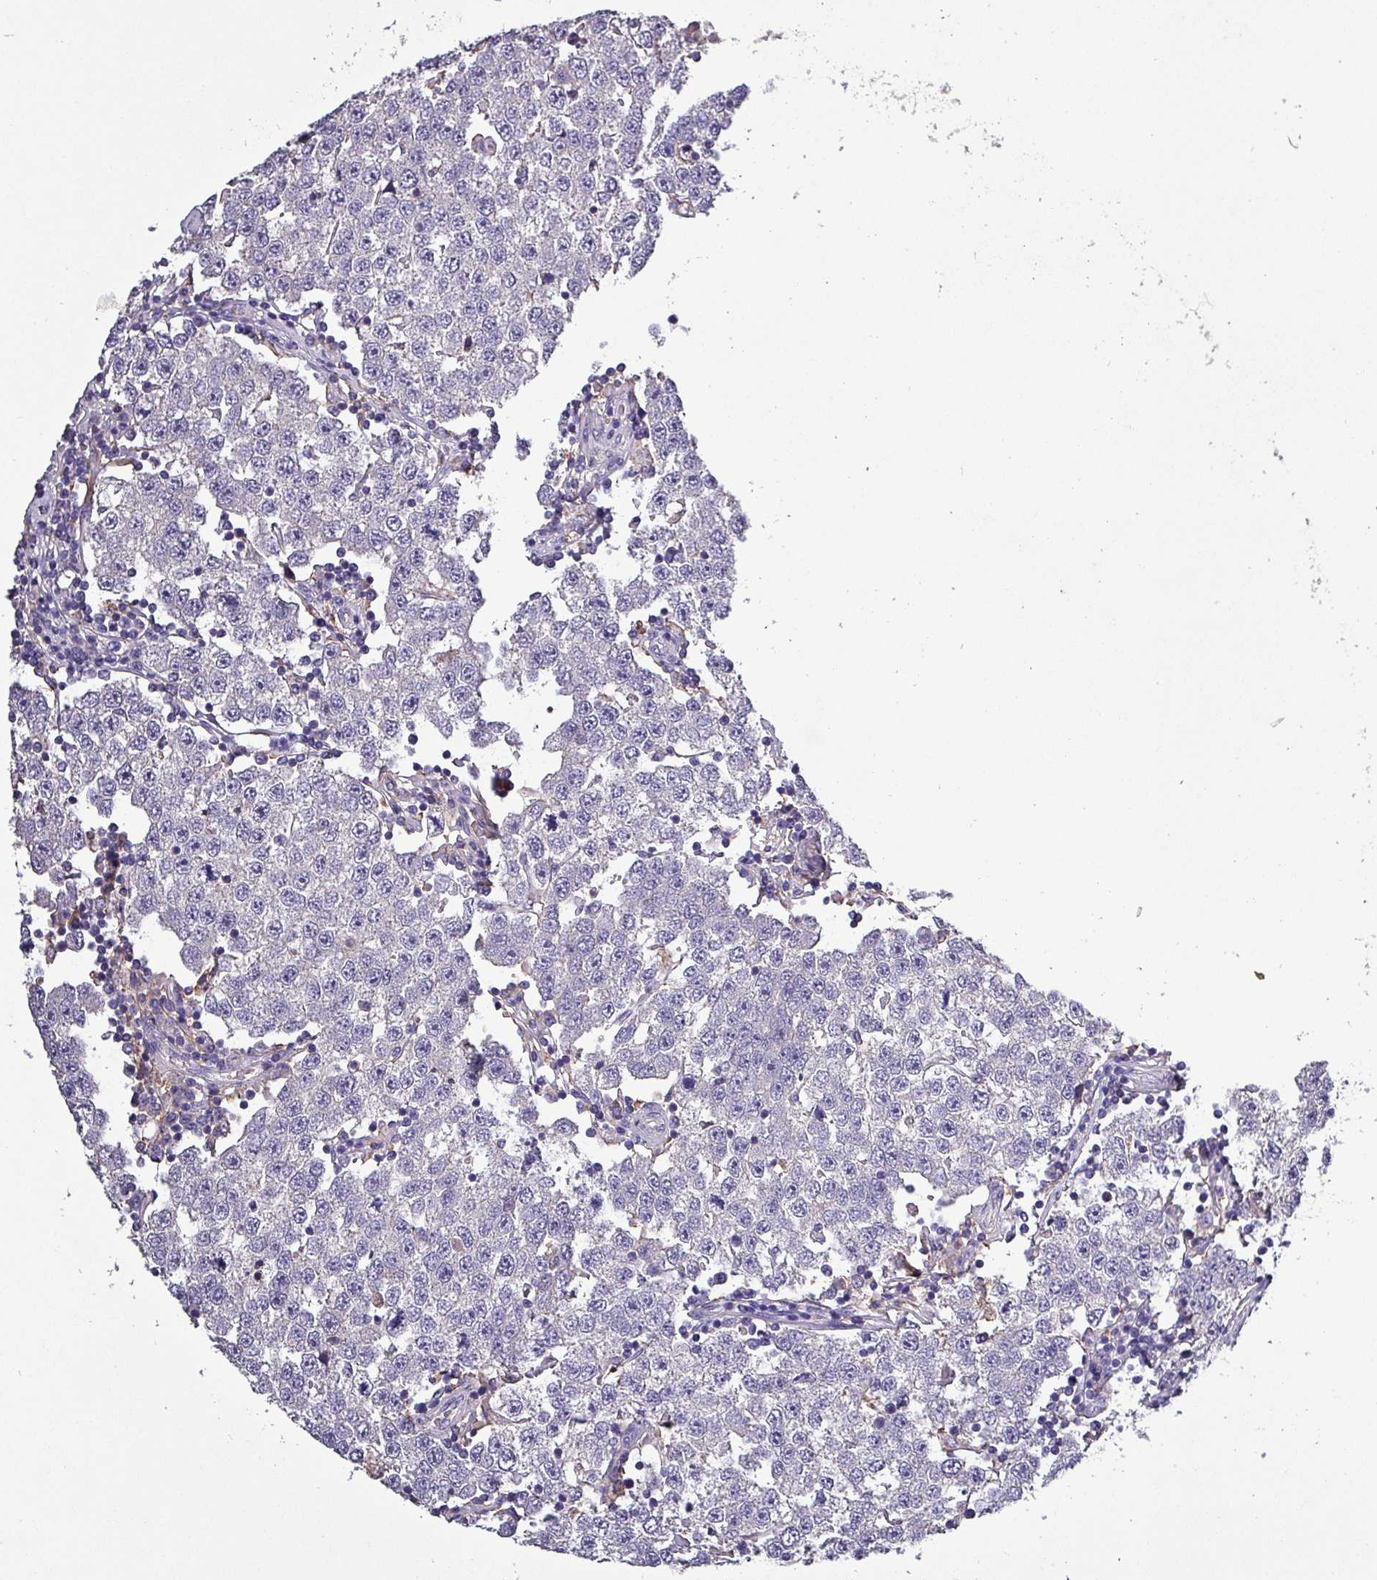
{"staining": {"intensity": "negative", "quantity": "none", "location": "none"}, "tissue": "testis cancer", "cell_type": "Tumor cells", "image_type": "cancer", "snomed": [{"axis": "morphology", "description": "Seminoma, NOS"}, {"axis": "topography", "description": "Testis"}], "caption": "Micrograph shows no protein positivity in tumor cells of testis cancer (seminoma) tissue.", "gene": "HTRA4", "patient": {"sex": "male", "age": 34}}